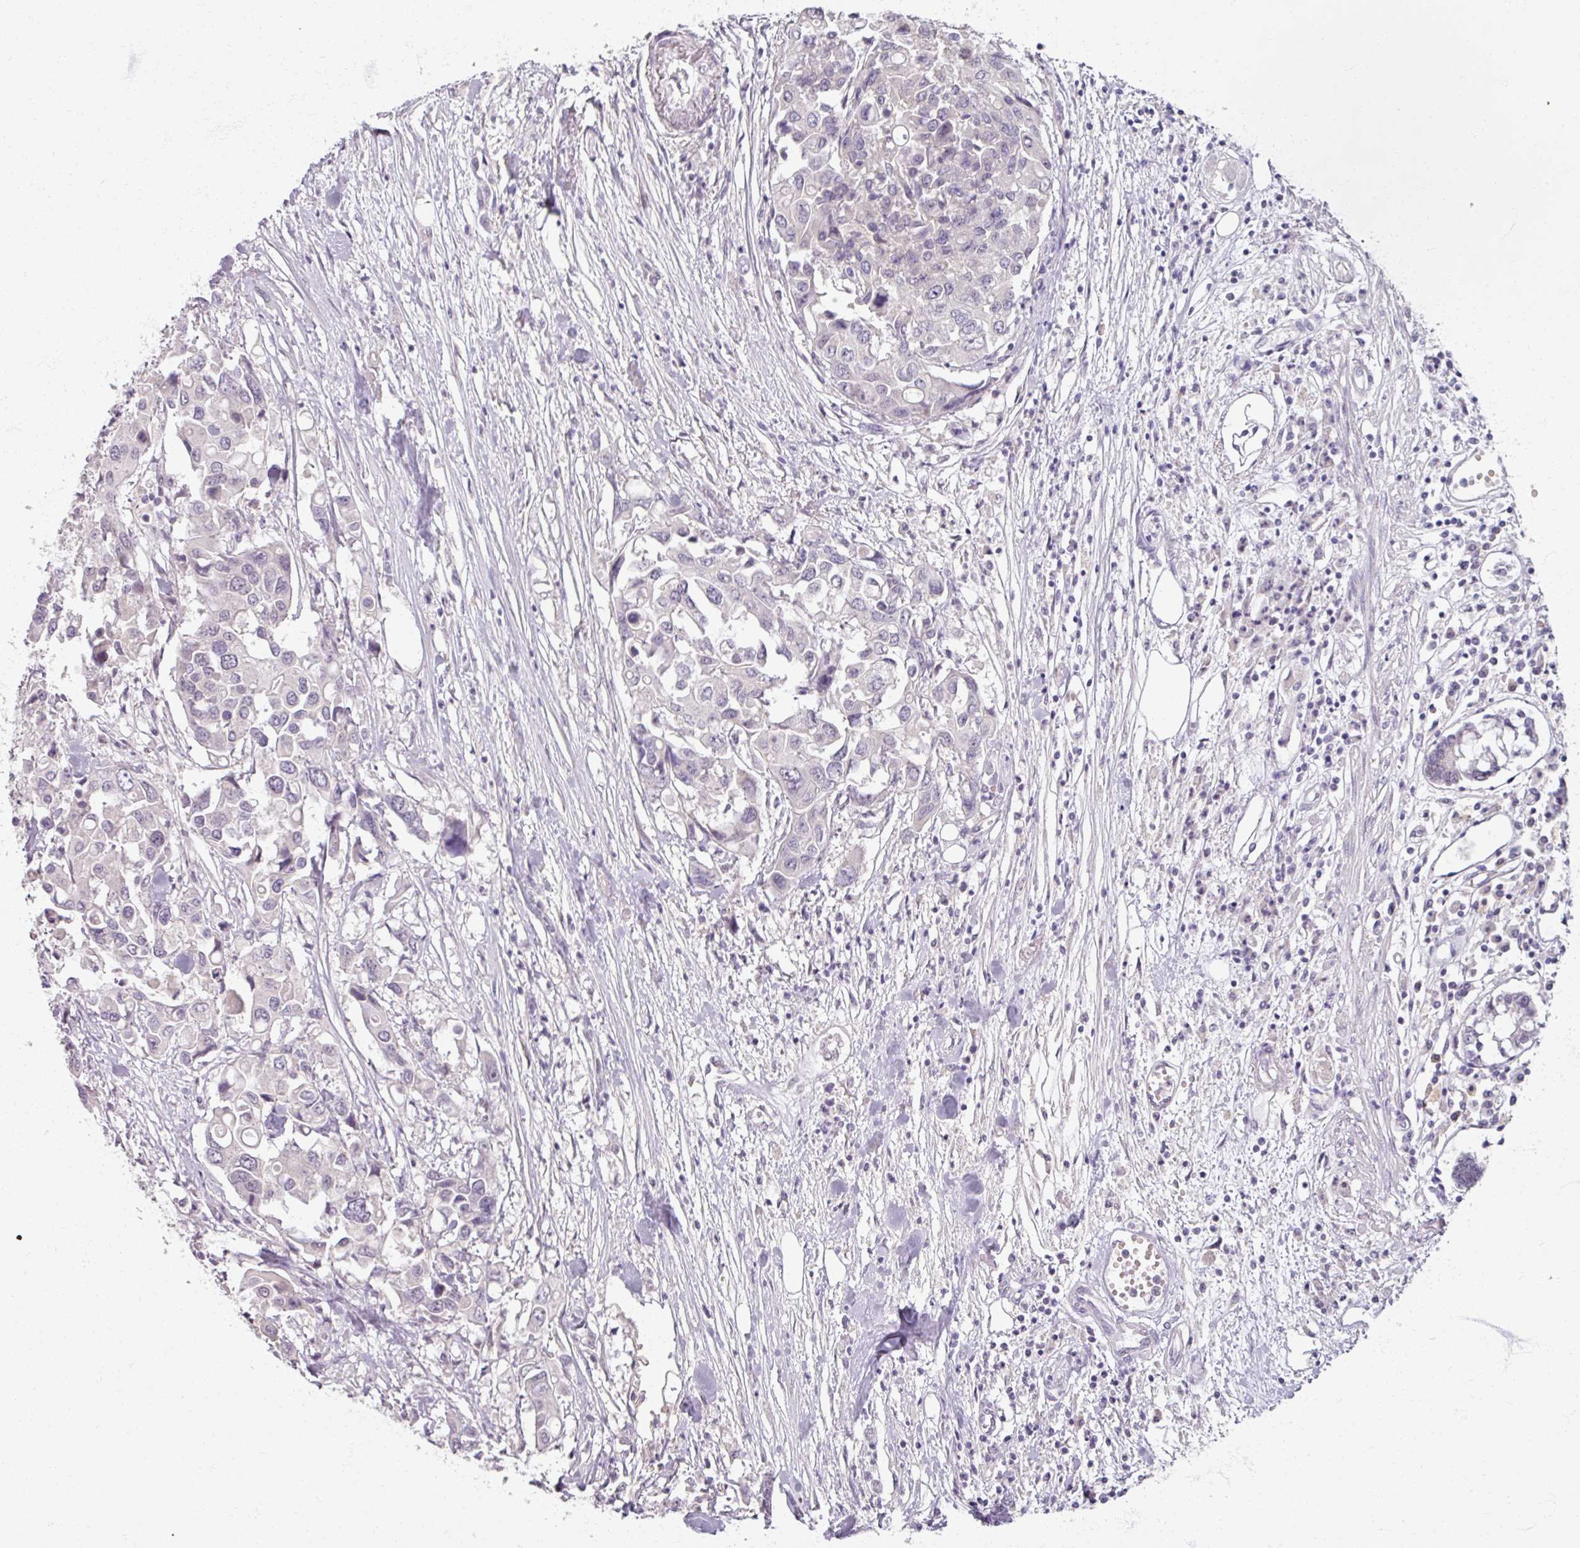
{"staining": {"intensity": "negative", "quantity": "none", "location": "none"}, "tissue": "colorectal cancer", "cell_type": "Tumor cells", "image_type": "cancer", "snomed": [{"axis": "morphology", "description": "Adenocarcinoma, NOS"}, {"axis": "topography", "description": "Colon"}], "caption": "Immunohistochemical staining of adenocarcinoma (colorectal) displays no significant staining in tumor cells.", "gene": "SOX11", "patient": {"sex": "male", "age": 77}}